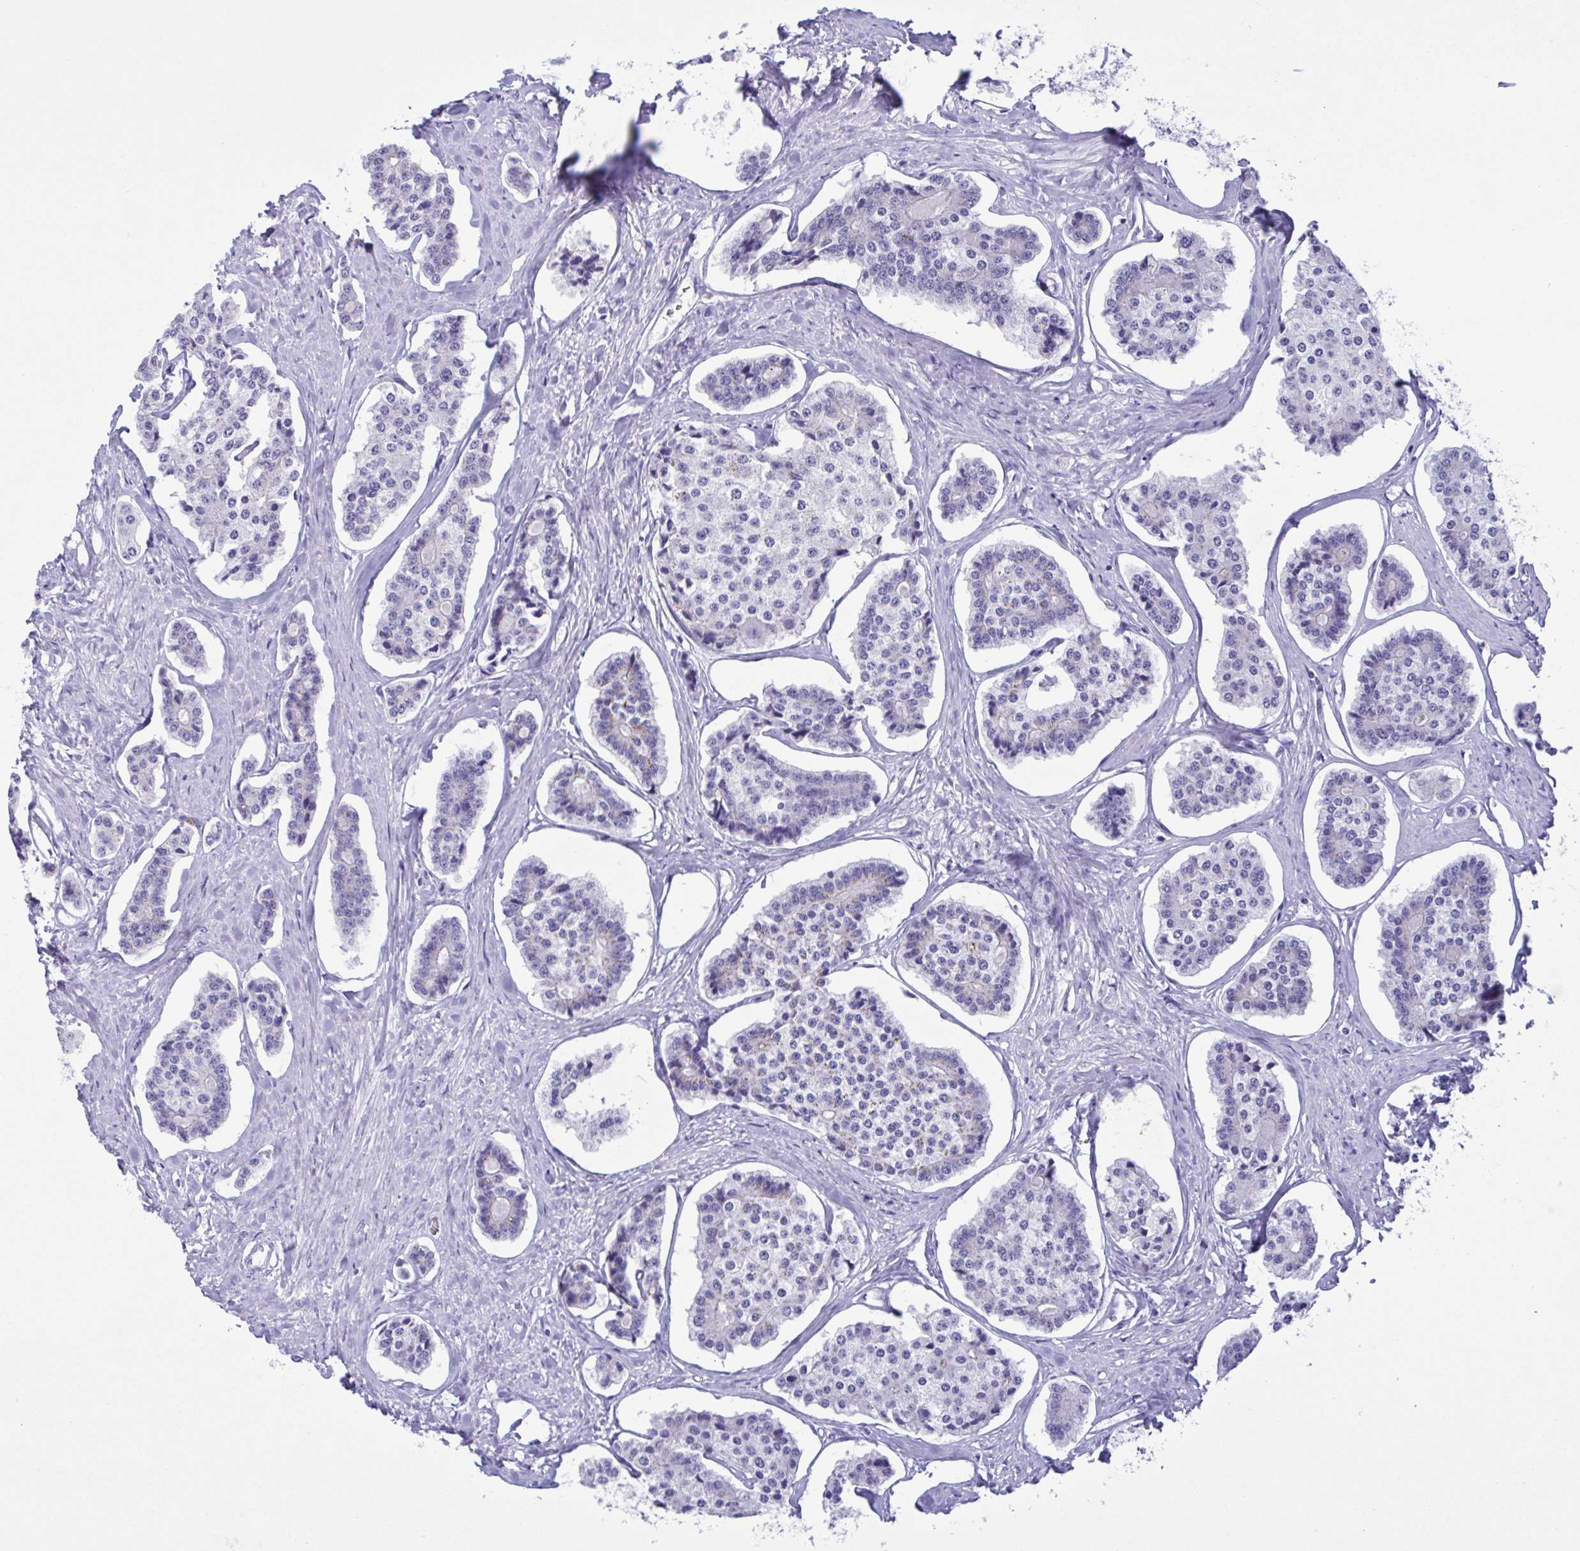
{"staining": {"intensity": "negative", "quantity": "none", "location": "none"}, "tissue": "carcinoid", "cell_type": "Tumor cells", "image_type": "cancer", "snomed": [{"axis": "morphology", "description": "Carcinoid, malignant, NOS"}, {"axis": "topography", "description": "Small intestine"}], "caption": "Image shows no protein positivity in tumor cells of carcinoid tissue. (DAB IHC, high magnification).", "gene": "TSPY2", "patient": {"sex": "female", "age": 65}}